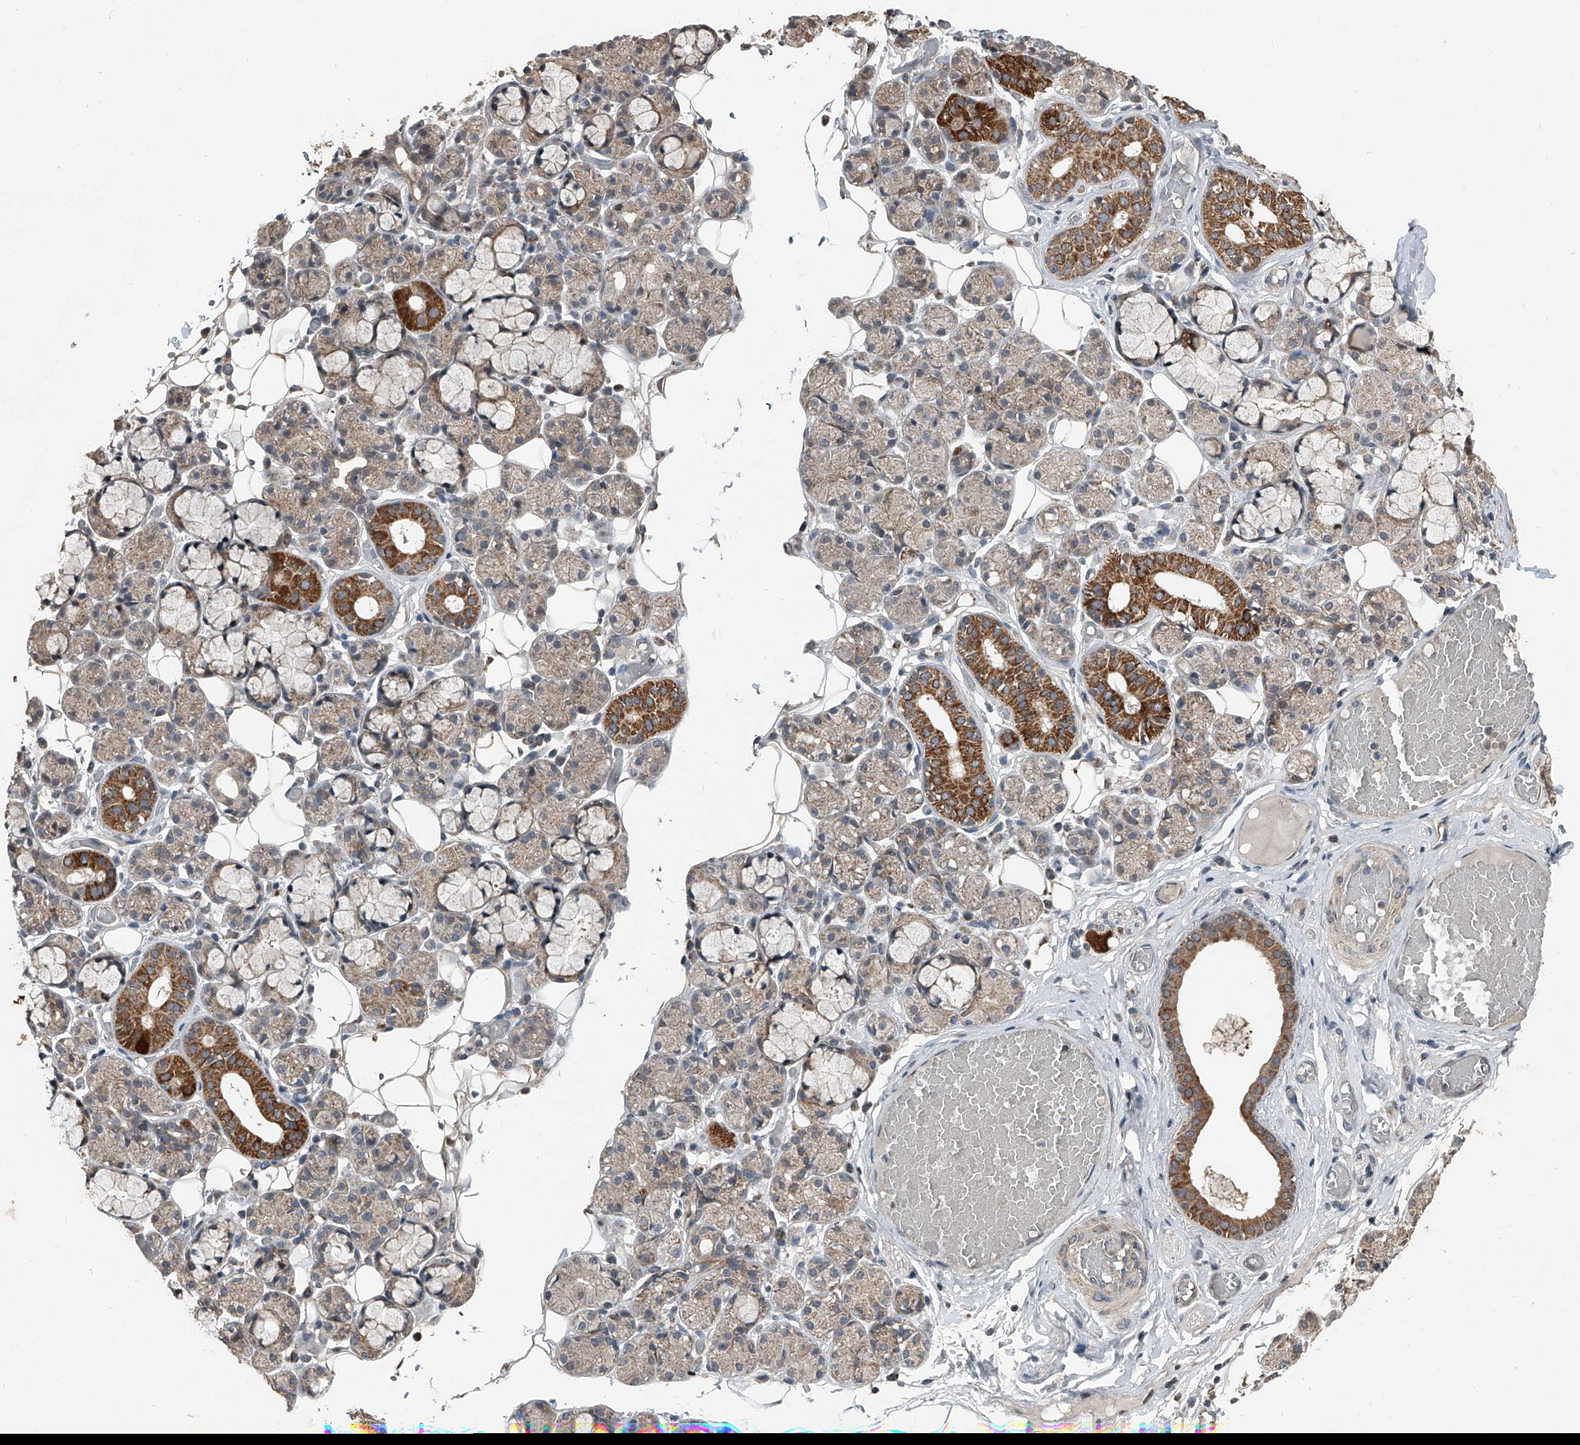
{"staining": {"intensity": "strong", "quantity": "25%-75%", "location": "cytoplasmic/membranous"}, "tissue": "salivary gland", "cell_type": "Glandular cells", "image_type": "normal", "snomed": [{"axis": "morphology", "description": "Normal tissue, NOS"}, {"axis": "topography", "description": "Salivary gland"}], "caption": "The micrograph shows a brown stain indicating the presence of a protein in the cytoplasmic/membranous of glandular cells in salivary gland.", "gene": "CHRNA7", "patient": {"sex": "male", "age": 63}}